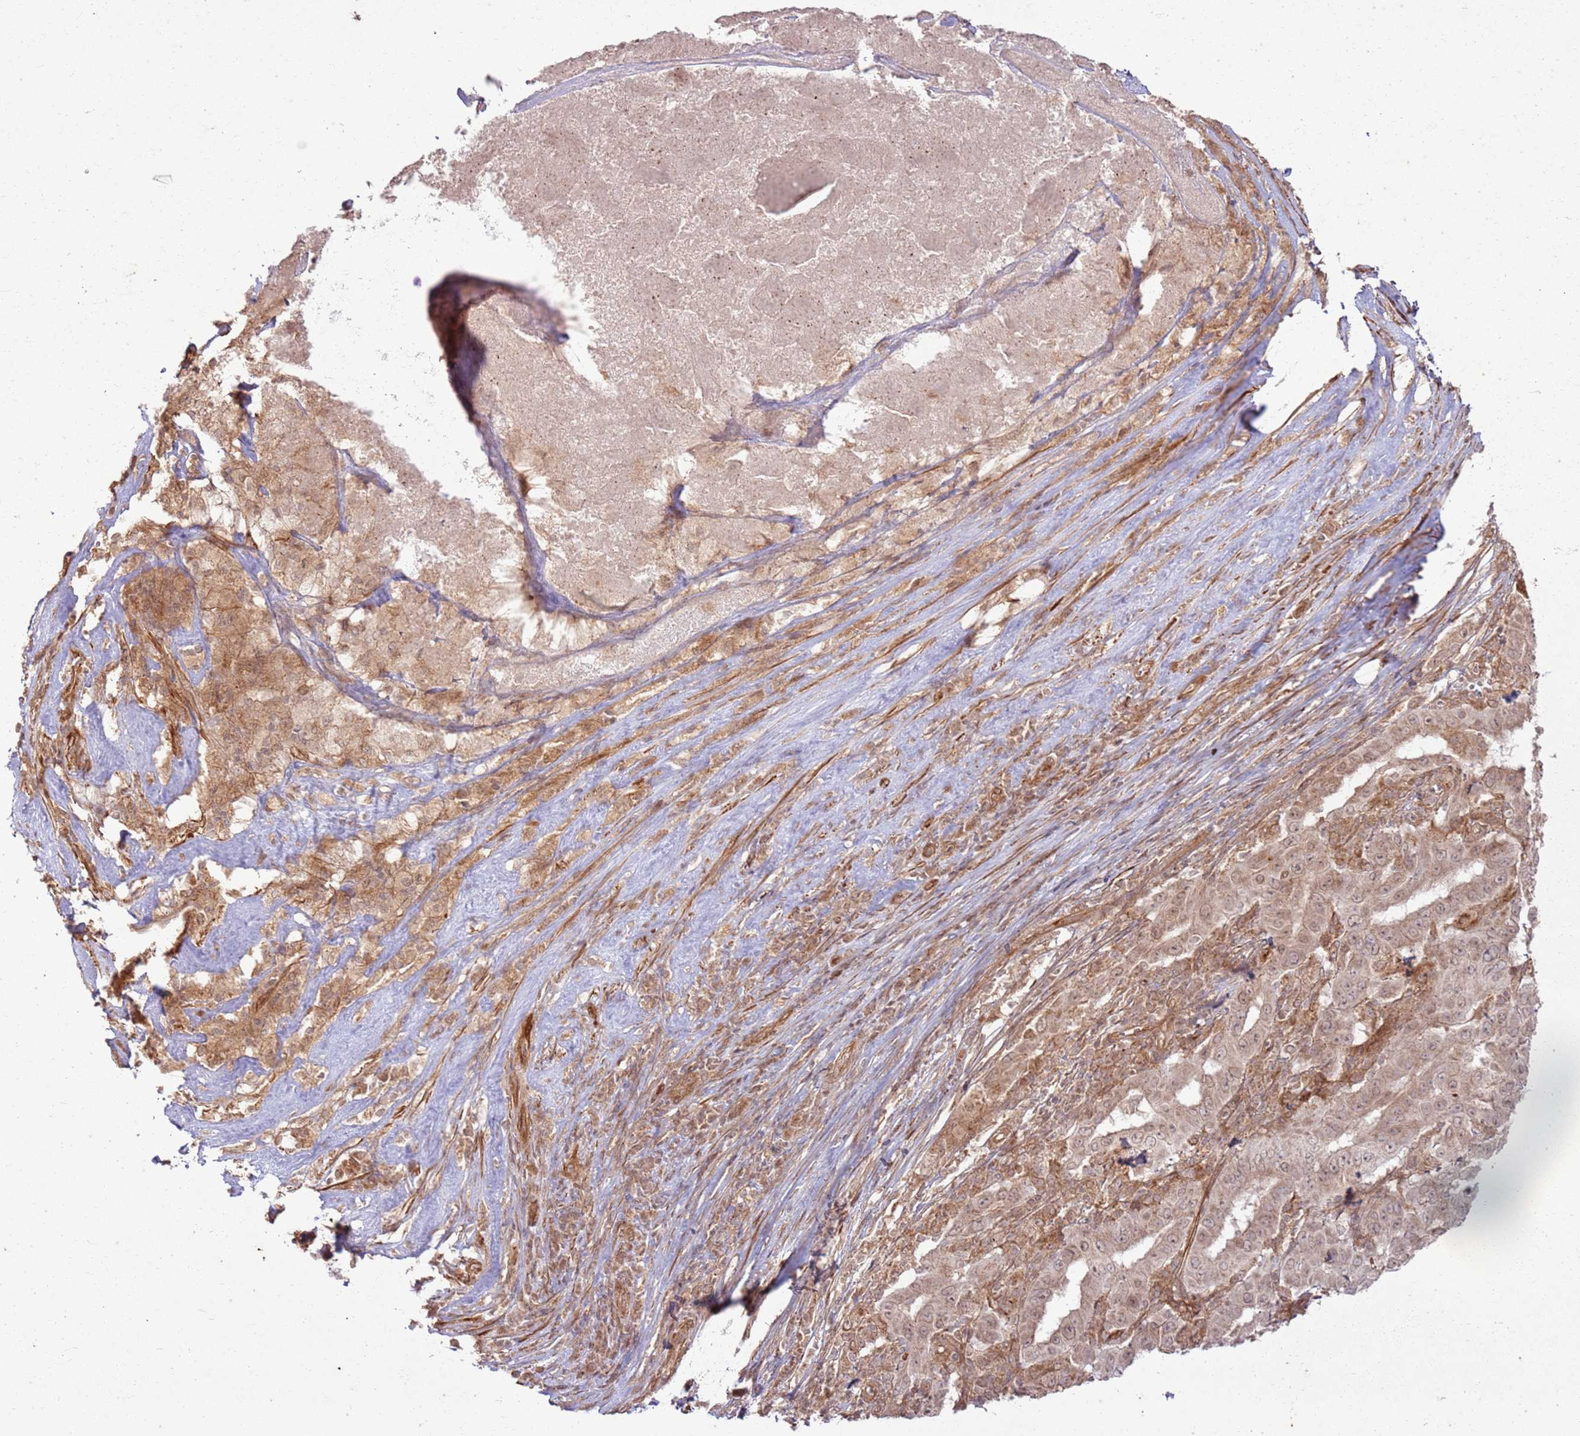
{"staining": {"intensity": "moderate", "quantity": ">75%", "location": "cytoplasmic/membranous,nuclear"}, "tissue": "pancreatic cancer", "cell_type": "Tumor cells", "image_type": "cancer", "snomed": [{"axis": "morphology", "description": "Adenocarcinoma, NOS"}, {"axis": "topography", "description": "Pancreas"}], "caption": "Human pancreatic cancer (adenocarcinoma) stained for a protein (brown) reveals moderate cytoplasmic/membranous and nuclear positive staining in about >75% of tumor cells.", "gene": "ZNF623", "patient": {"sex": "male", "age": 63}}